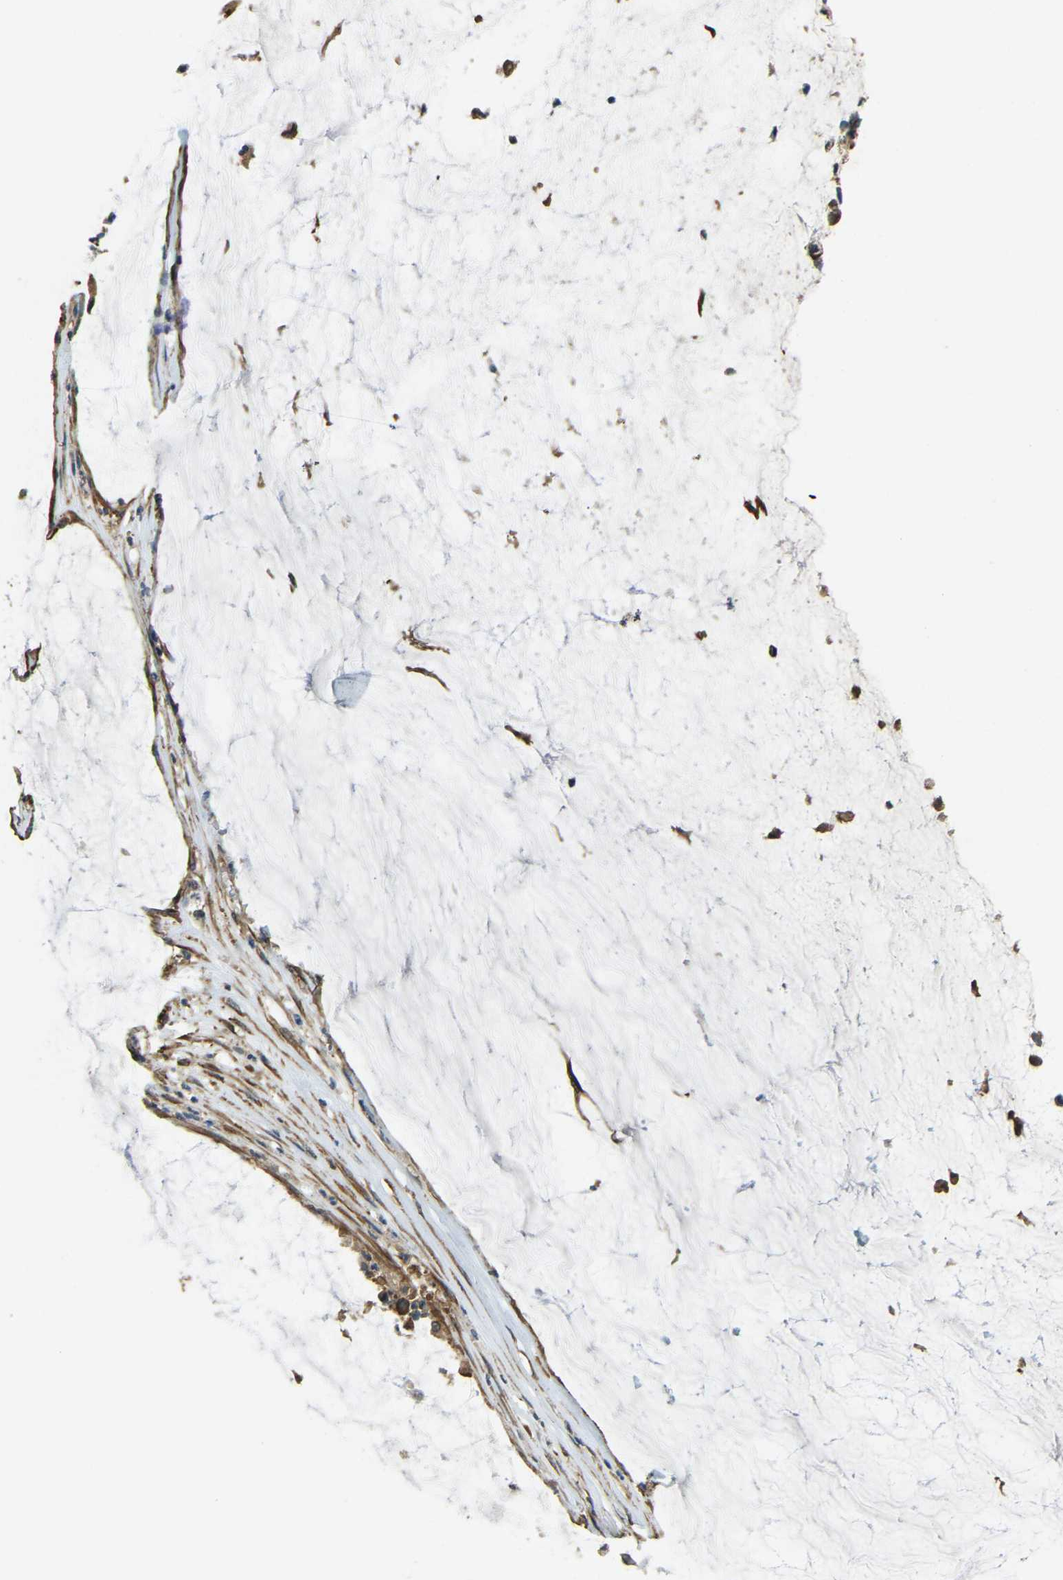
{"staining": {"intensity": "moderate", "quantity": ">75%", "location": "cytoplasmic/membranous"}, "tissue": "pancreatic cancer", "cell_type": "Tumor cells", "image_type": "cancer", "snomed": [{"axis": "morphology", "description": "Adenocarcinoma, NOS"}, {"axis": "topography", "description": "Pancreas"}], "caption": "Immunohistochemical staining of adenocarcinoma (pancreatic) shows medium levels of moderate cytoplasmic/membranous positivity in approximately >75% of tumor cells.", "gene": "ERGIC1", "patient": {"sex": "male", "age": 41}}